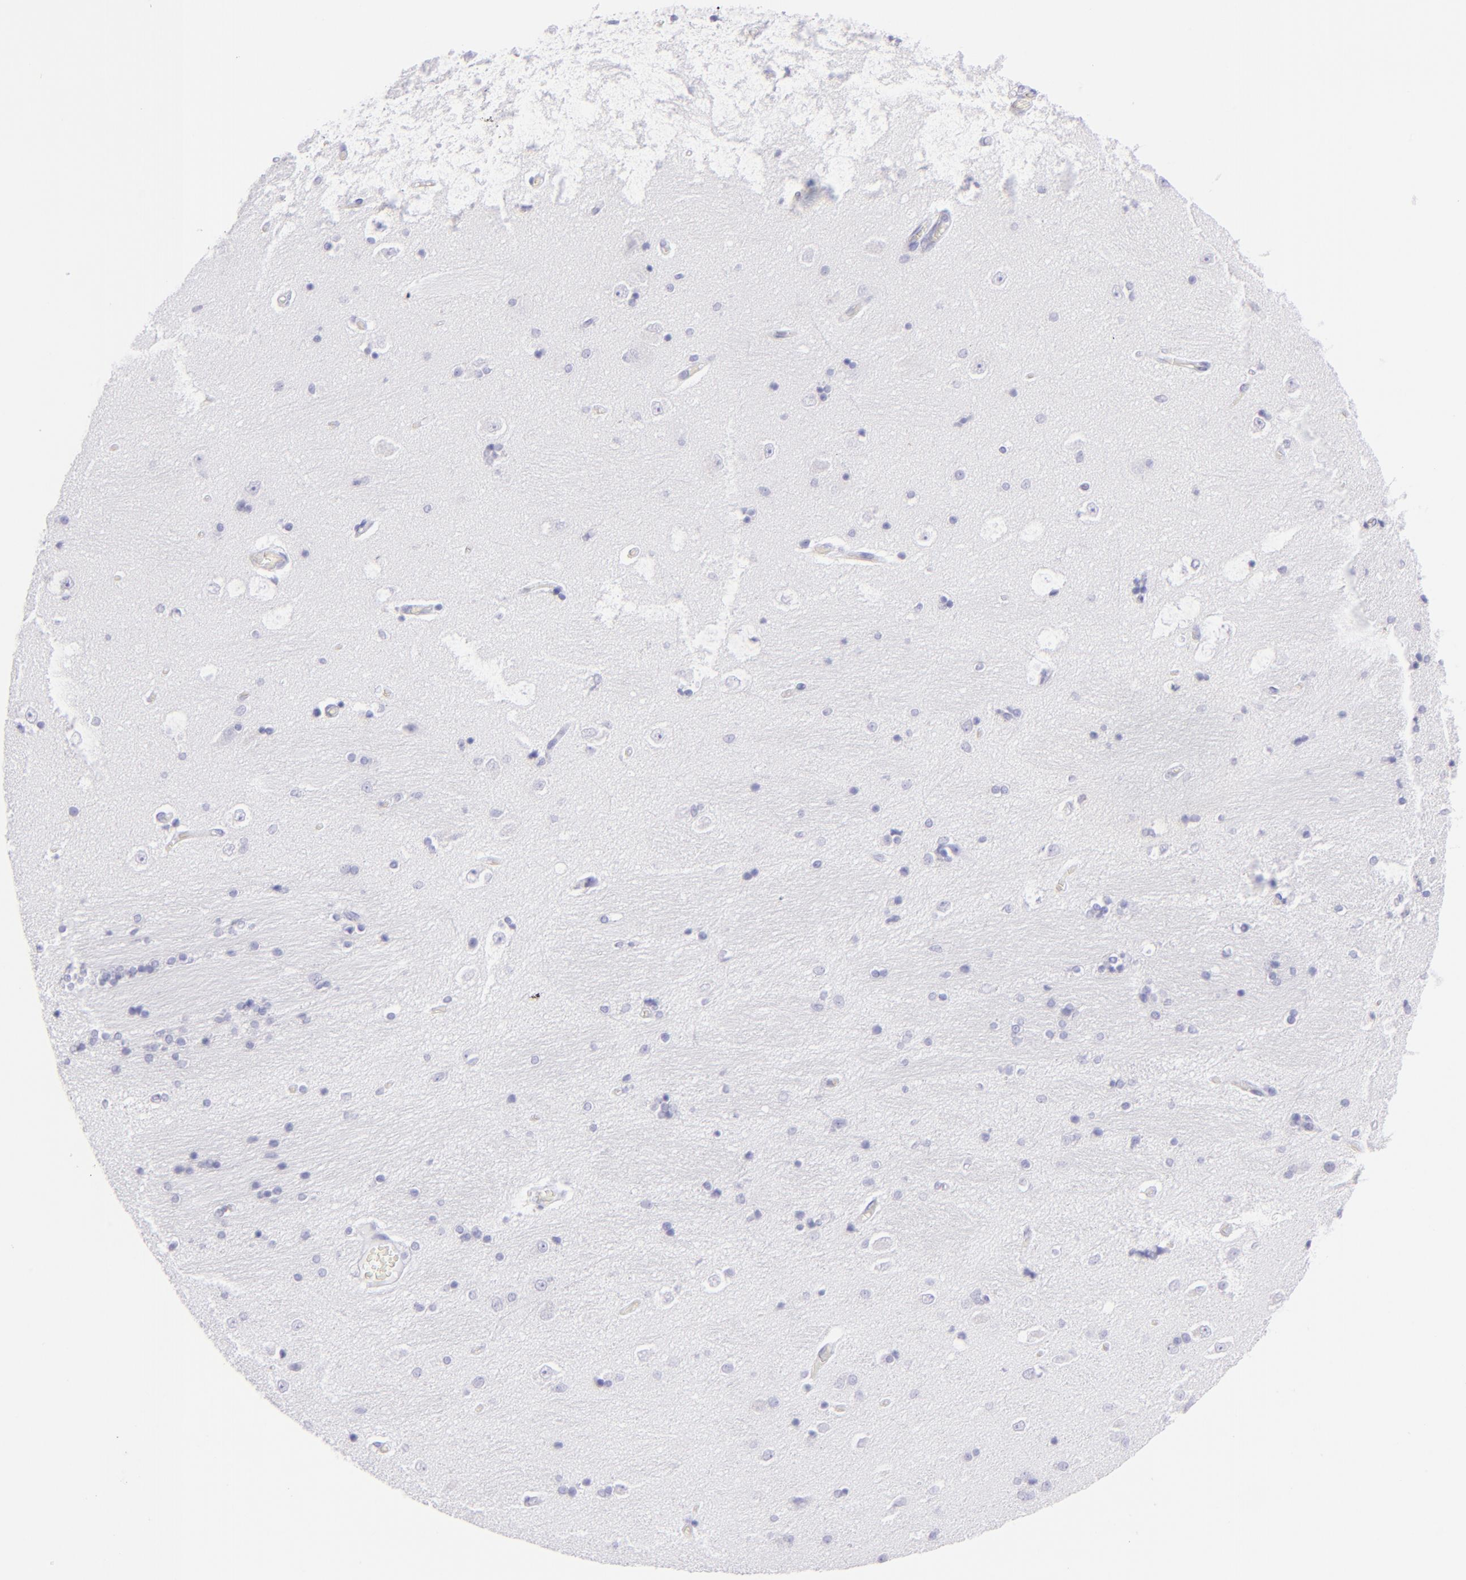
{"staining": {"intensity": "negative", "quantity": "none", "location": "none"}, "tissue": "hippocampus", "cell_type": "Glial cells", "image_type": "normal", "snomed": [{"axis": "morphology", "description": "Normal tissue, NOS"}, {"axis": "topography", "description": "Hippocampus"}], "caption": "DAB immunohistochemical staining of benign human hippocampus demonstrates no significant positivity in glial cells.", "gene": "CD72", "patient": {"sex": "female", "age": 54}}